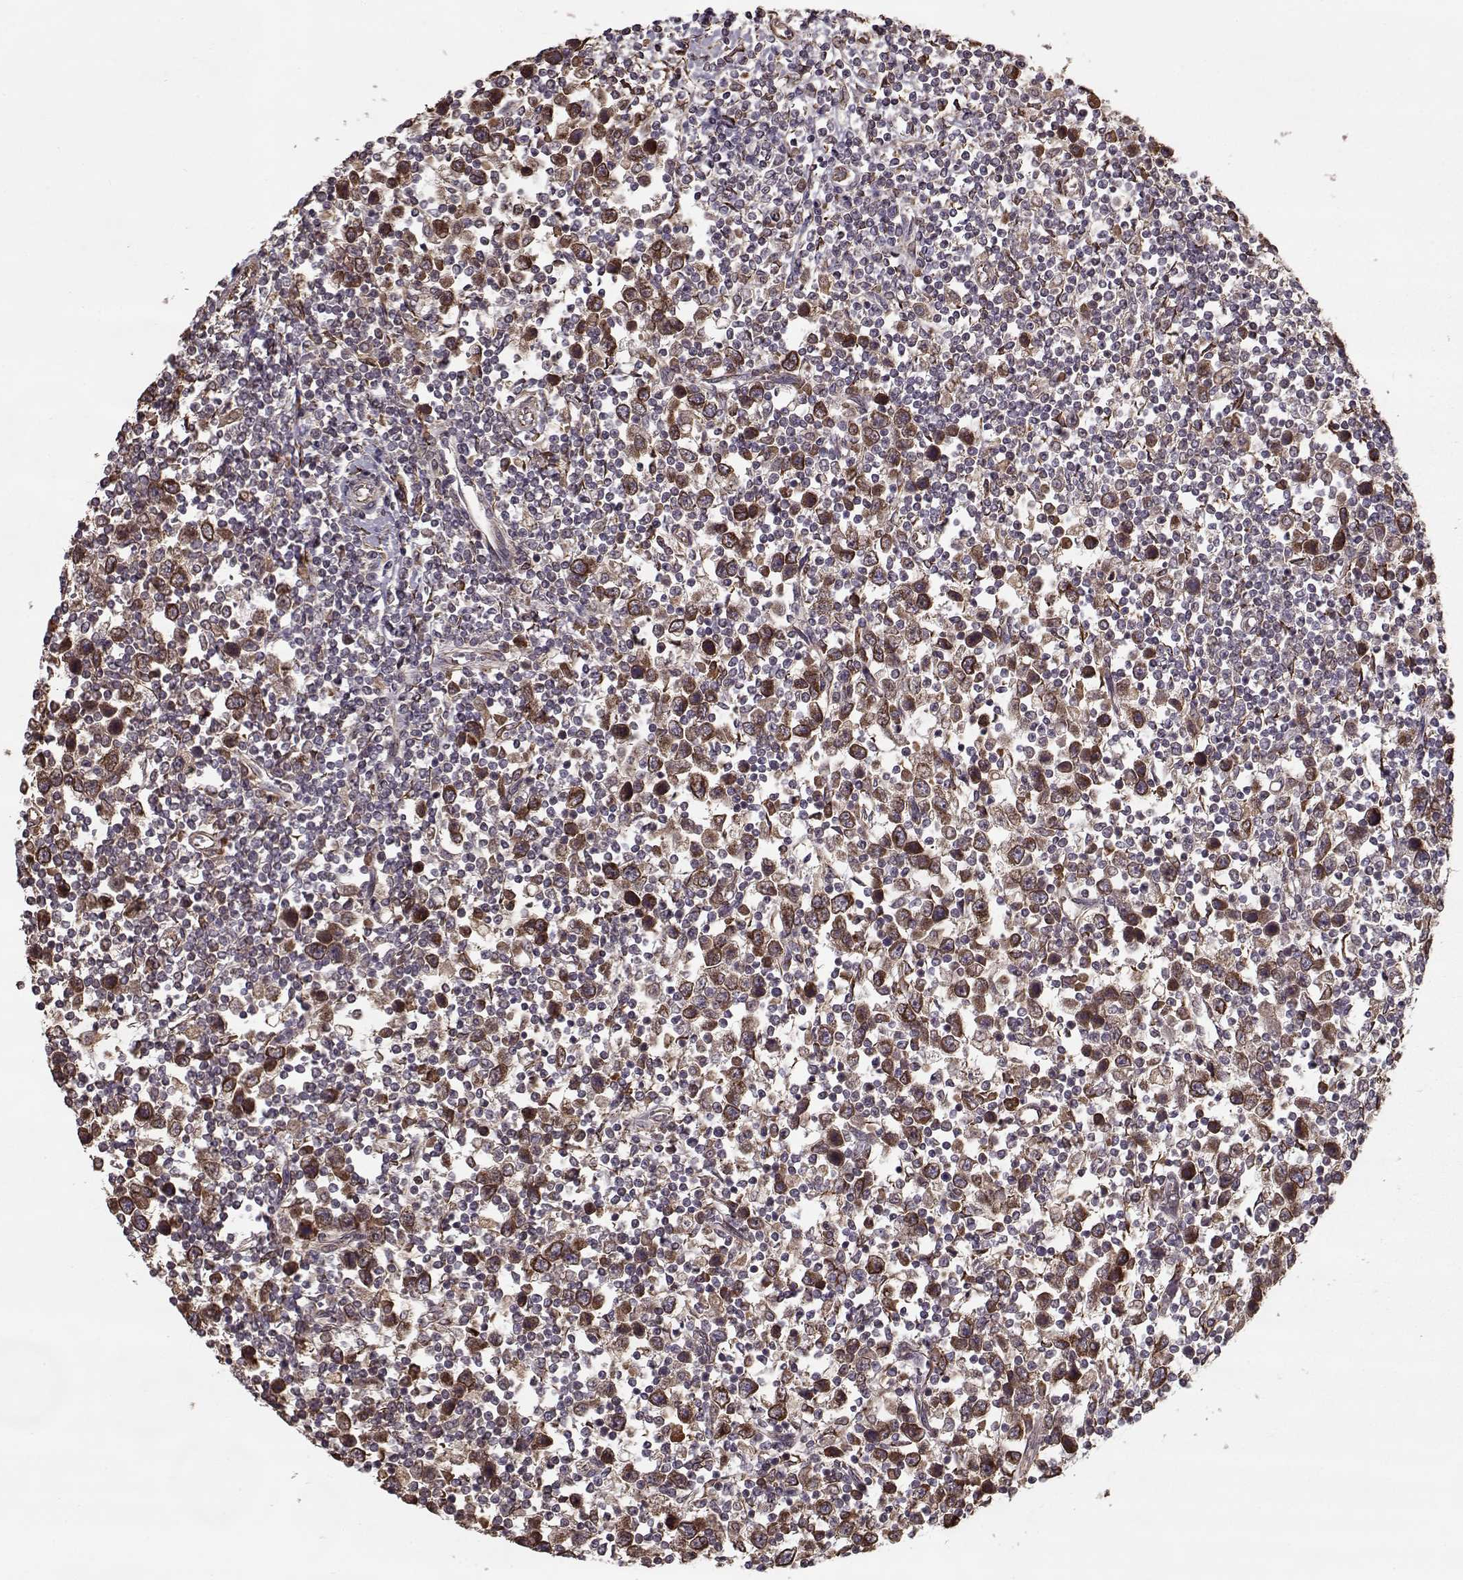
{"staining": {"intensity": "strong", "quantity": ">75%", "location": "cytoplasmic/membranous"}, "tissue": "testis cancer", "cell_type": "Tumor cells", "image_type": "cancer", "snomed": [{"axis": "morphology", "description": "Normal tissue, NOS"}, {"axis": "morphology", "description": "Seminoma, NOS"}, {"axis": "topography", "description": "Testis"}, {"axis": "topography", "description": "Epididymis"}], "caption": "About >75% of tumor cells in human seminoma (testis) demonstrate strong cytoplasmic/membranous protein positivity as visualized by brown immunohistochemical staining.", "gene": "IMMP1L", "patient": {"sex": "male", "age": 34}}